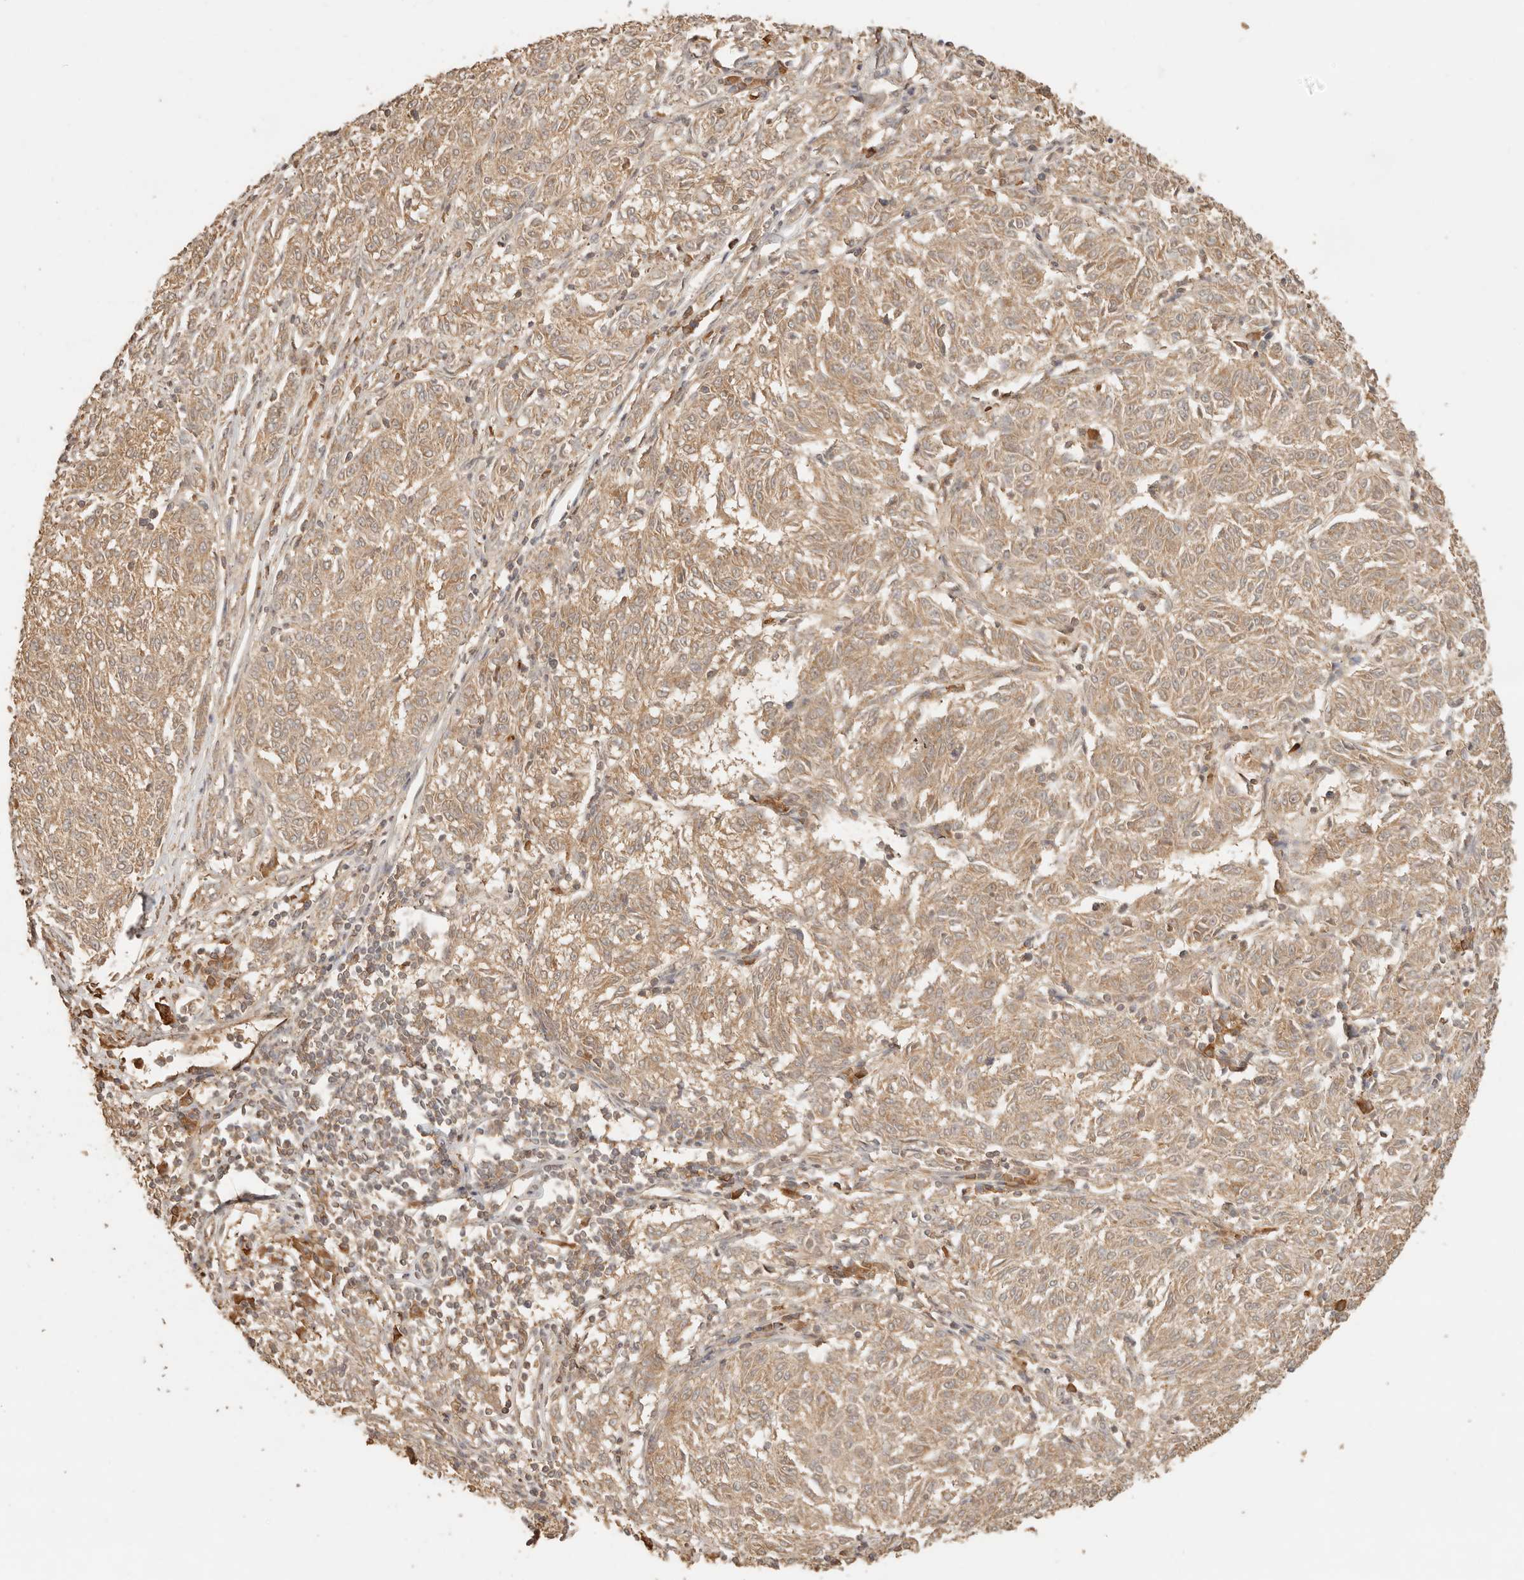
{"staining": {"intensity": "weak", "quantity": ">75%", "location": "cytoplasmic/membranous"}, "tissue": "melanoma", "cell_type": "Tumor cells", "image_type": "cancer", "snomed": [{"axis": "morphology", "description": "Malignant melanoma, NOS"}, {"axis": "topography", "description": "Skin"}], "caption": "The immunohistochemical stain highlights weak cytoplasmic/membranous staining in tumor cells of melanoma tissue.", "gene": "INTS11", "patient": {"sex": "female", "age": 72}}